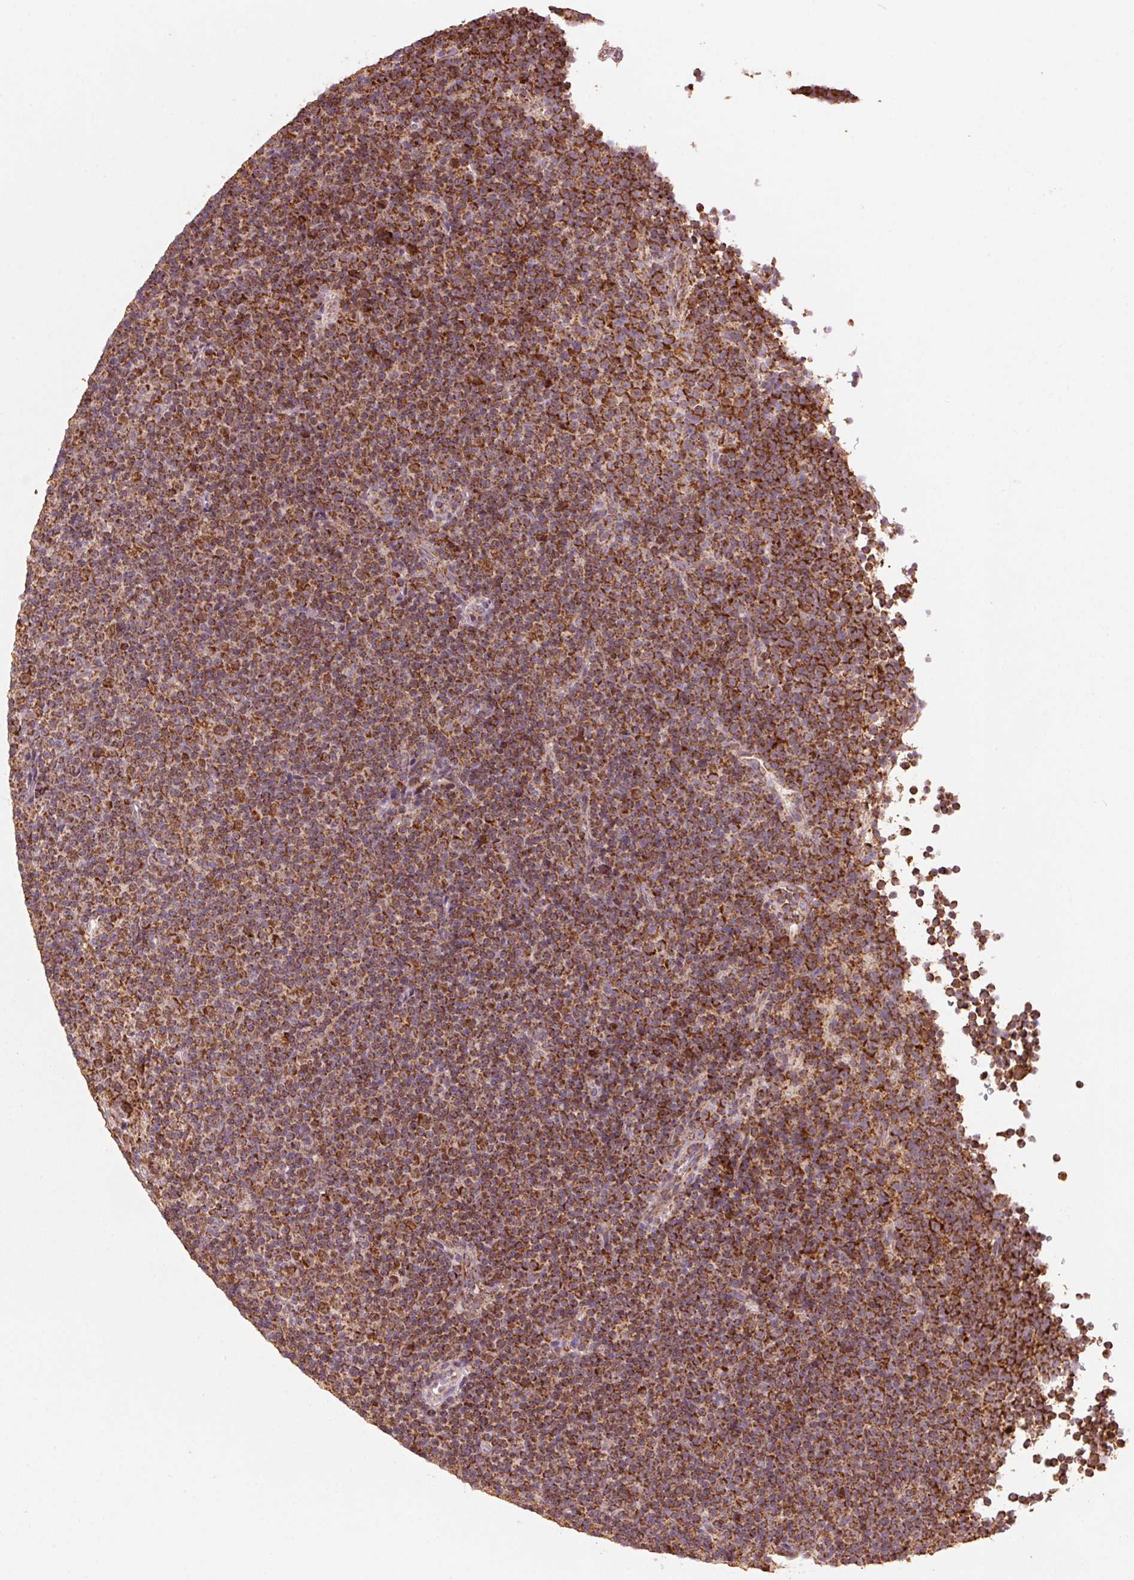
{"staining": {"intensity": "strong", "quantity": ">75%", "location": "cytoplasmic/membranous"}, "tissue": "lymphoma", "cell_type": "Tumor cells", "image_type": "cancer", "snomed": [{"axis": "morphology", "description": "Malignant lymphoma, non-Hodgkin's type, Low grade"}, {"axis": "topography", "description": "Lymph node"}], "caption": "Lymphoma tissue reveals strong cytoplasmic/membranous positivity in about >75% of tumor cells (brown staining indicates protein expression, while blue staining denotes nuclei).", "gene": "TOMM70", "patient": {"sex": "female", "age": 67}}